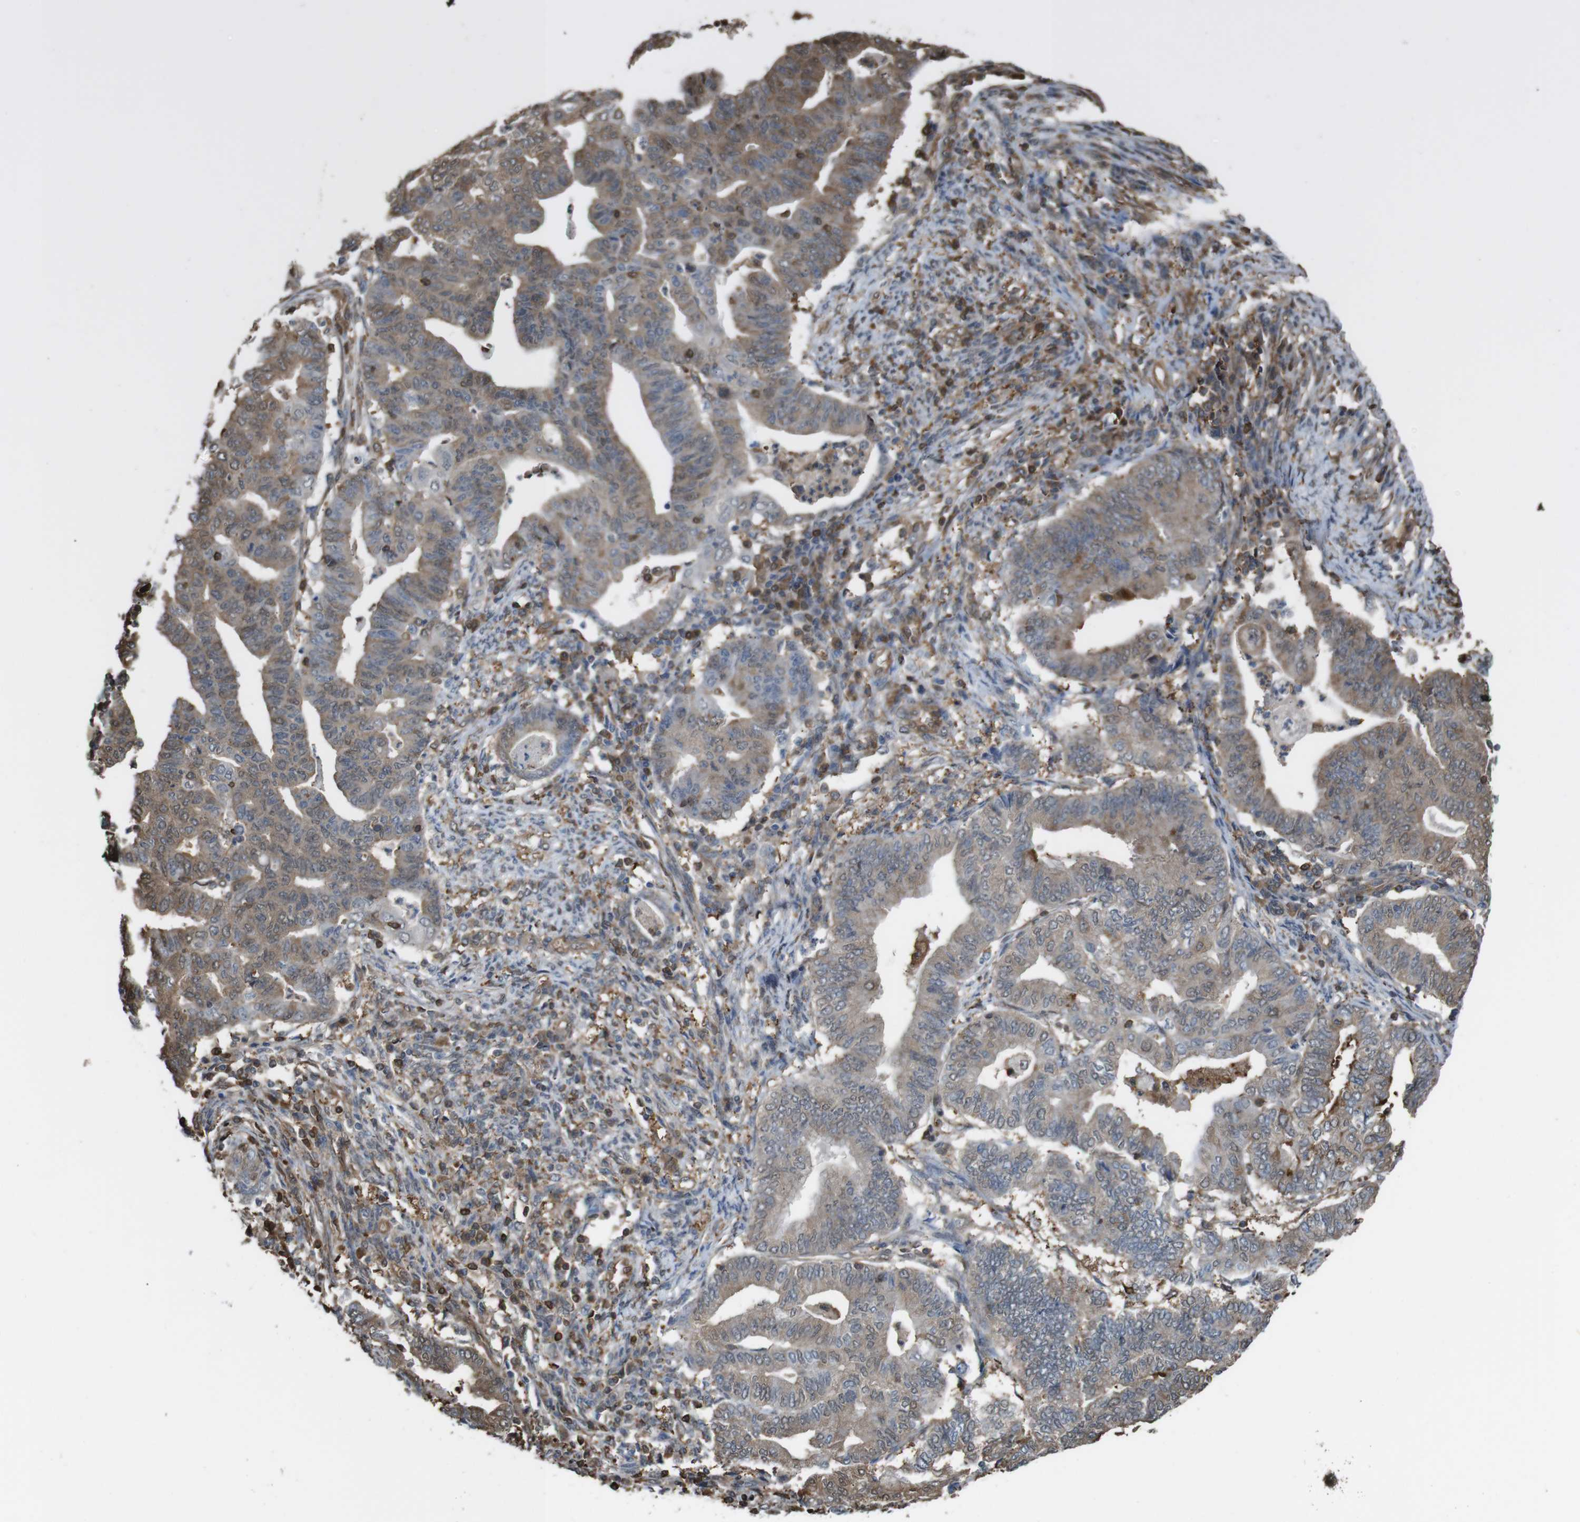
{"staining": {"intensity": "moderate", "quantity": ">75%", "location": "cytoplasmic/membranous"}, "tissue": "endometrial cancer", "cell_type": "Tumor cells", "image_type": "cancer", "snomed": [{"axis": "morphology", "description": "Adenocarcinoma, NOS"}, {"axis": "topography", "description": "Endometrium"}], "caption": "Tumor cells exhibit moderate cytoplasmic/membranous positivity in about >75% of cells in endometrial cancer (adenocarcinoma).", "gene": "ARHGDIA", "patient": {"sex": "female", "age": 79}}